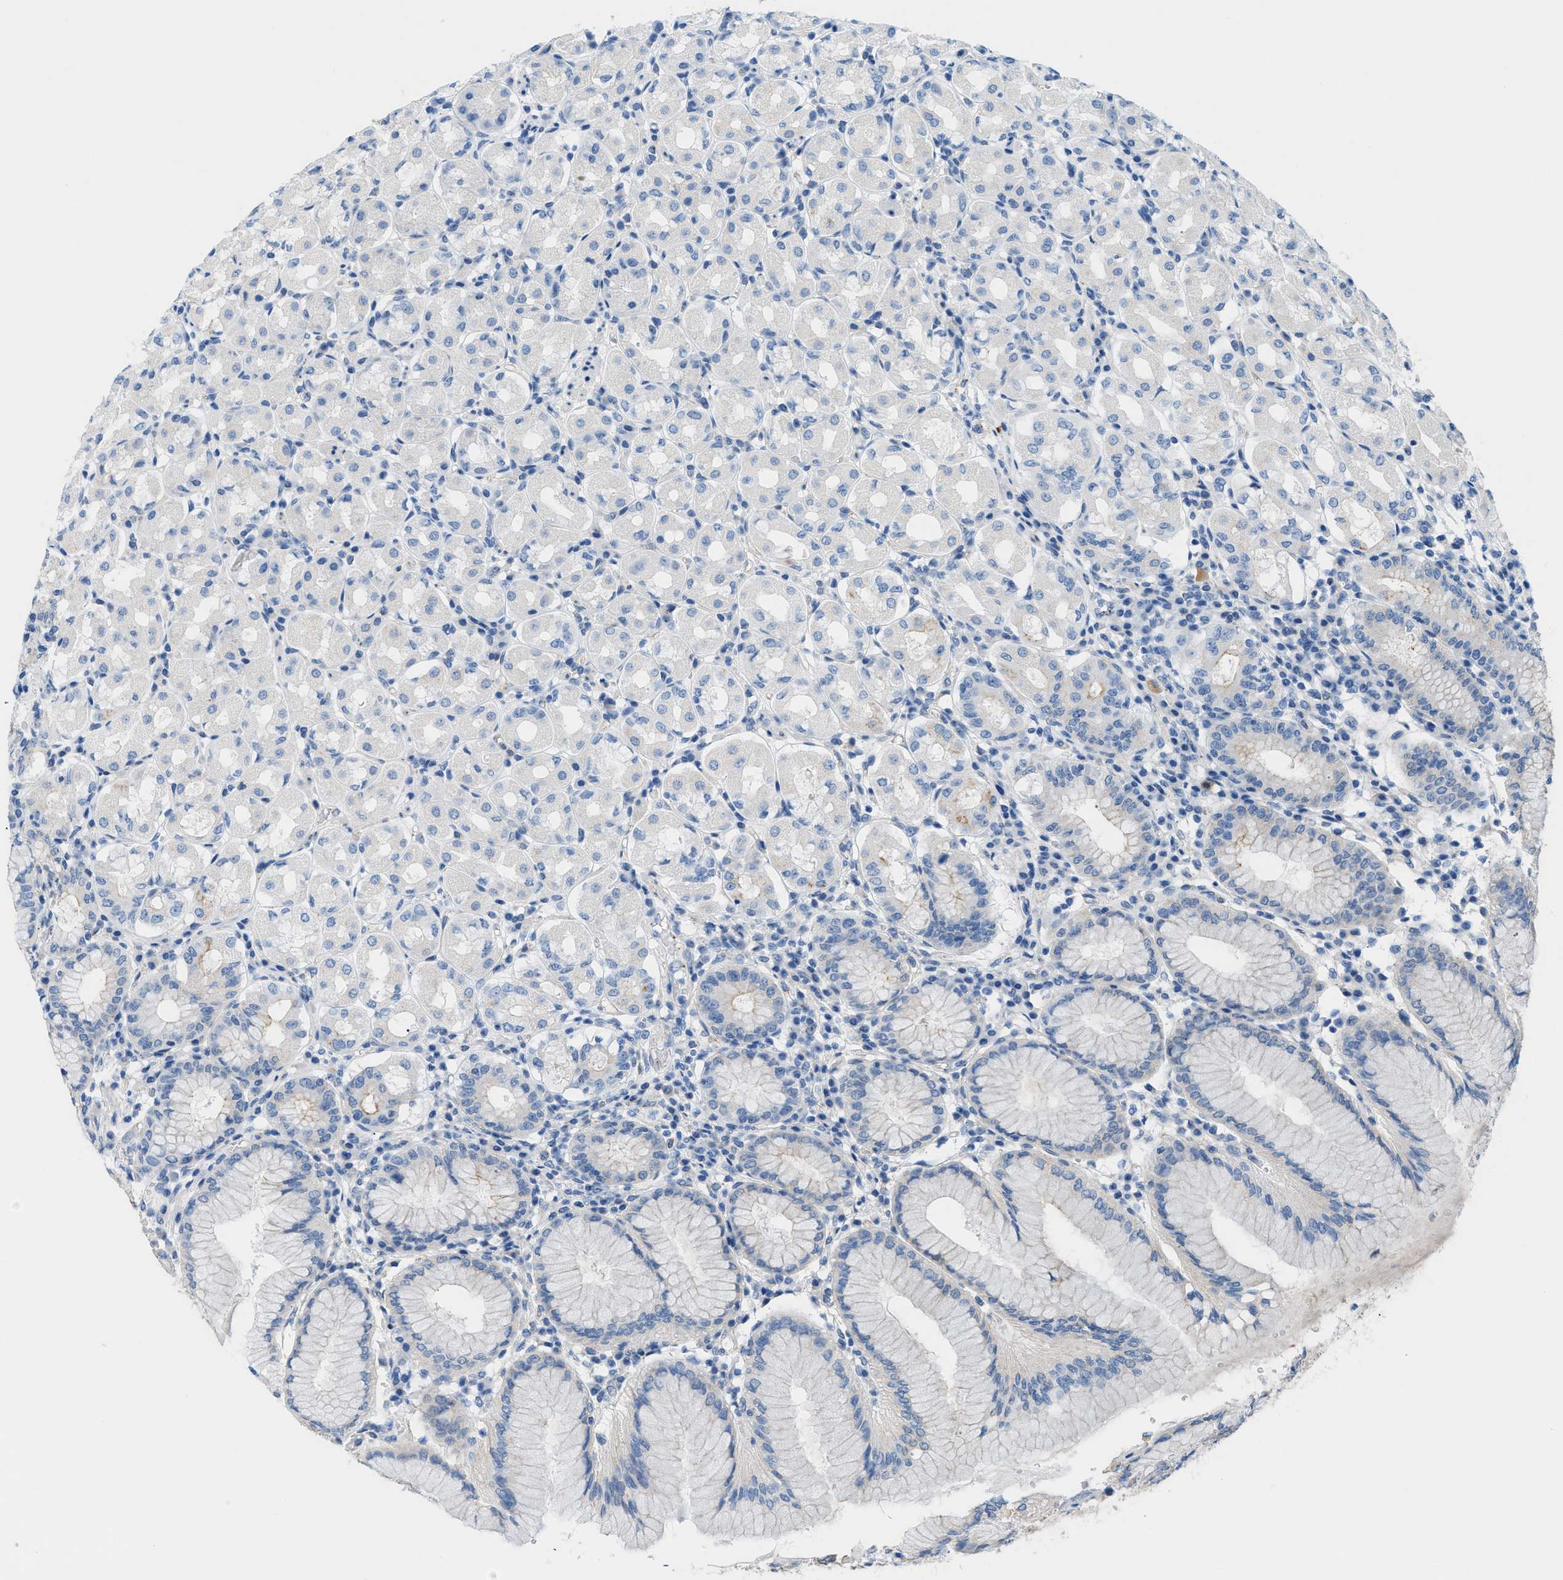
{"staining": {"intensity": "weak", "quantity": "<25%", "location": "cytoplasmic/membranous"}, "tissue": "stomach", "cell_type": "Glandular cells", "image_type": "normal", "snomed": [{"axis": "morphology", "description": "Normal tissue, NOS"}, {"axis": "topography", "description": "Stomach"}, {"axis": "topography", "description": "Stomach, lower"}], "caption": "The histopathology image reveals no significant positivity in glandular cells of stomach. The staining was performed using DAB to visualize the protein expression in brown, while the nuclei were stained in blue with hematoxylin (Magnification: 20x).", "gene": "FDCSP", "patient": {"sex": "female", "age": 56}}